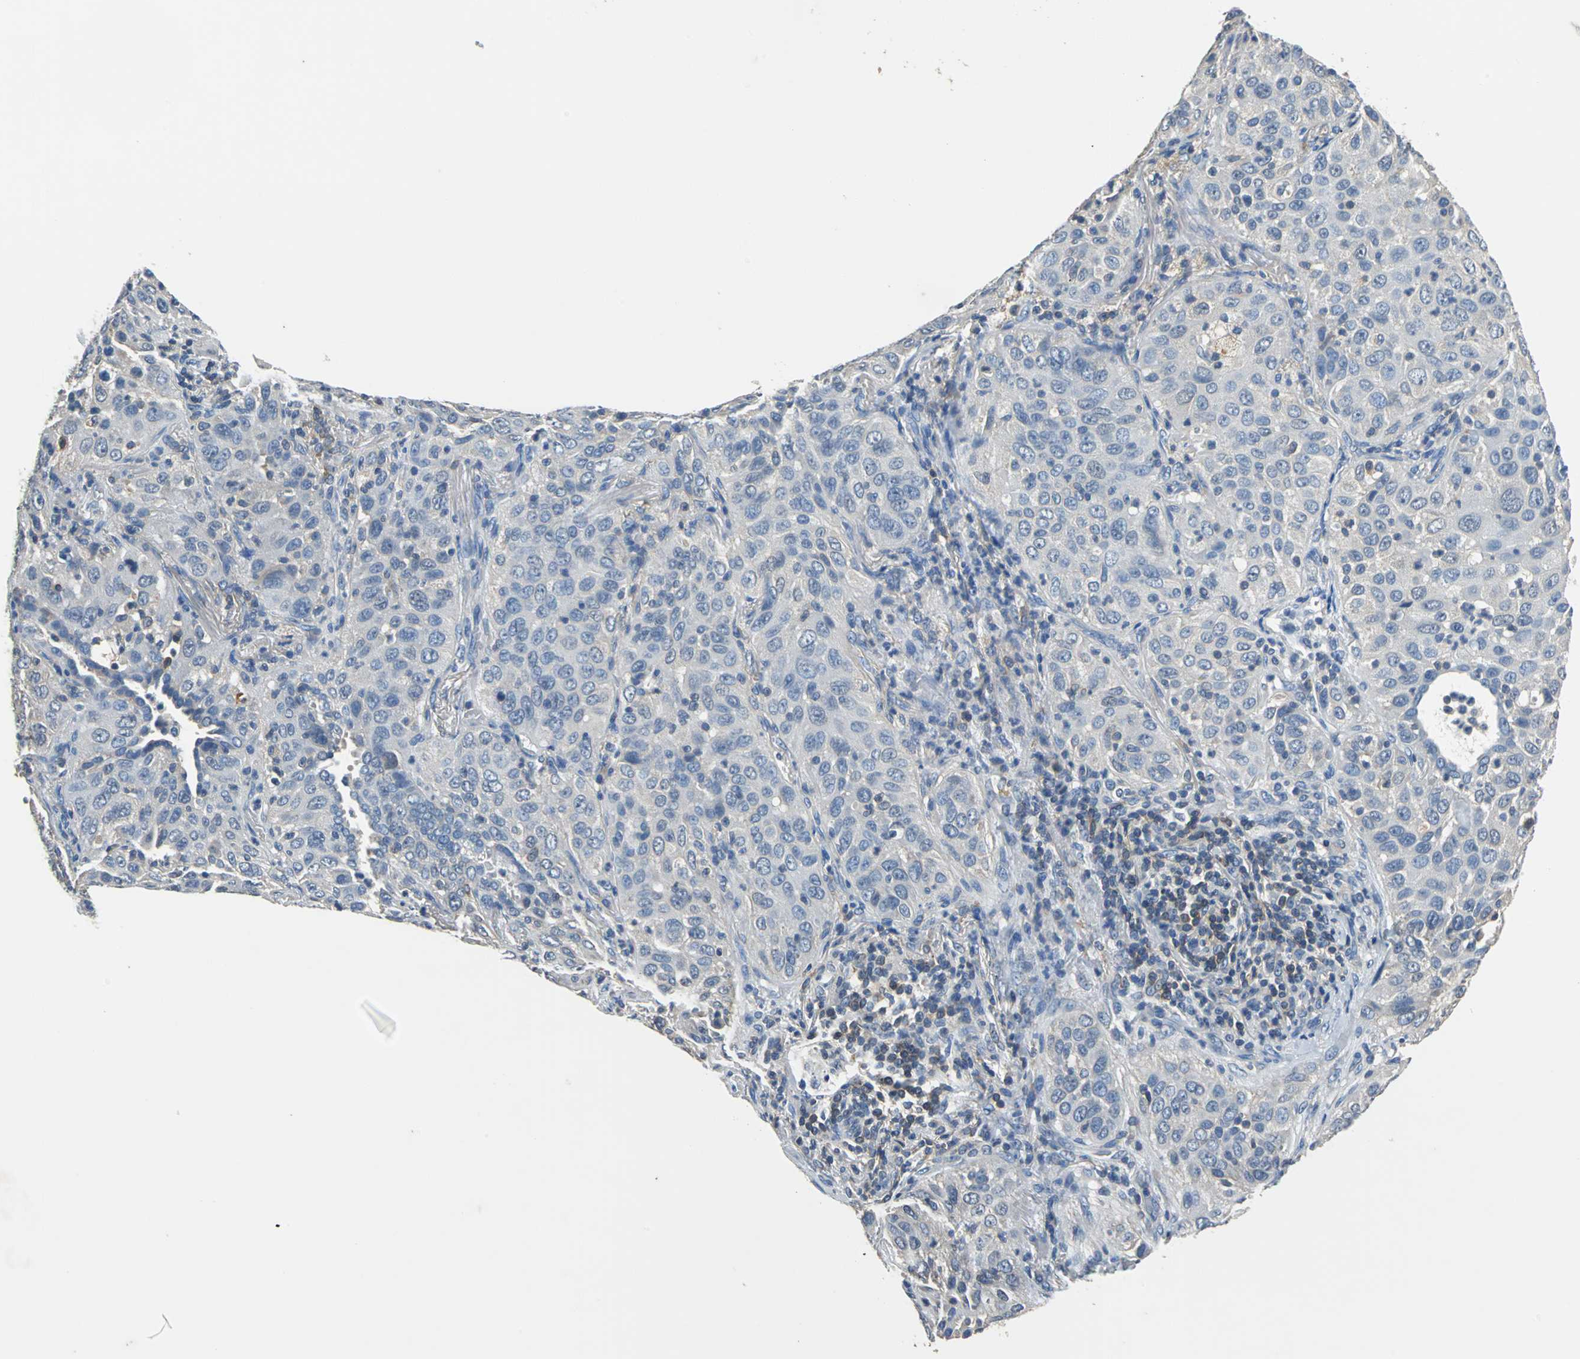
{"staining": {"intensity": "weak", "quantity": "<25%", "location": "cytoplasmic/membranous"}, "tissue": "lung cancer", "cell_type": "Tumor cells", "image_type": "cancer", "snomed": [{"axis": "morphology", "description": "Squamous cell carcinoma, NOS"}, {"axis": "topography", "description": "Lung"}], "caption": "Protein analysis of lung squamous cell carcinoma exhibits no significant positivity in tumor cells.", "gene": "PRKCA", "patient": {"sex": "female", "age": 67}}